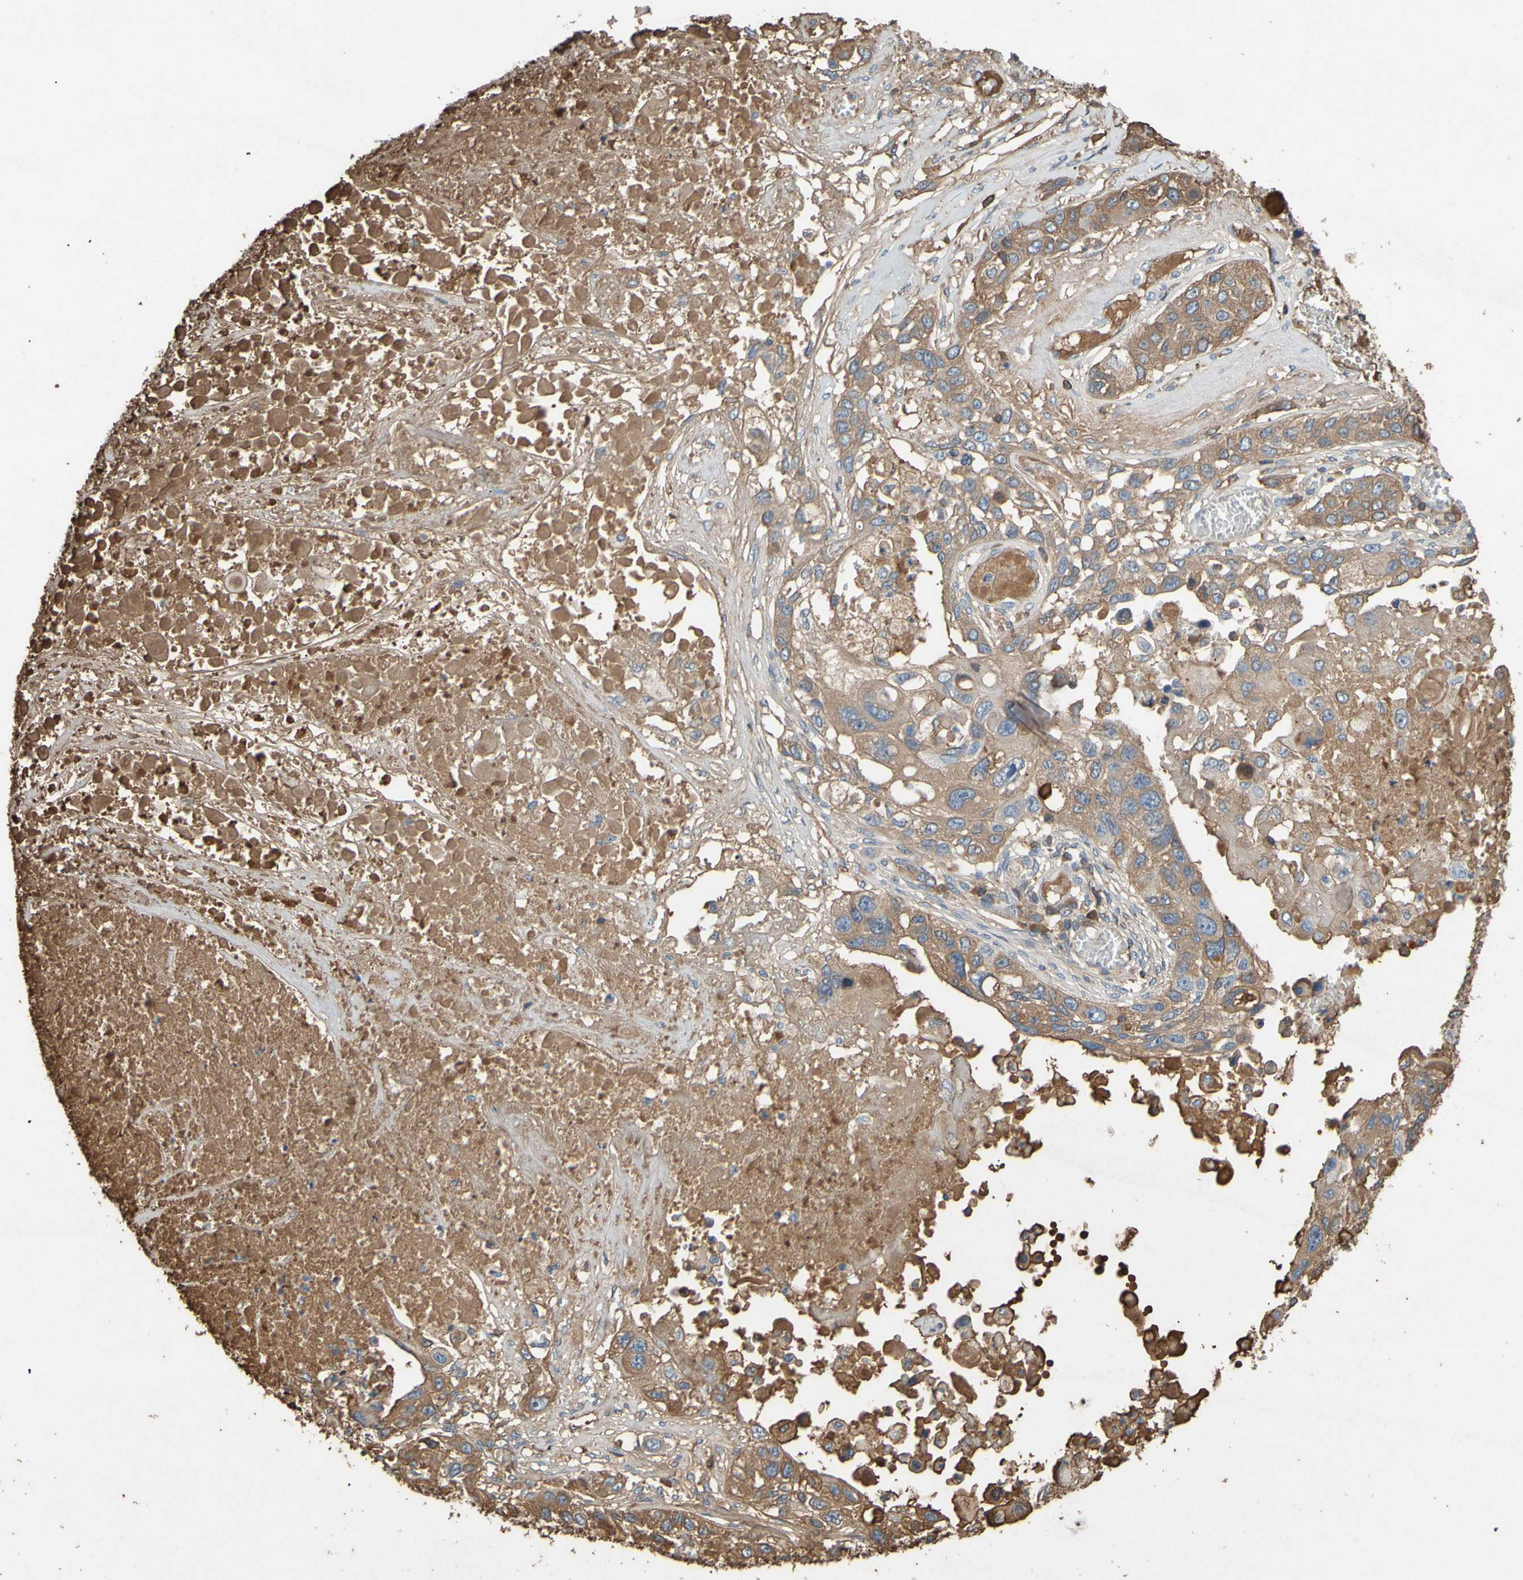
{"staining": {"intensity": "moderate", "quantity": "25%-75%", "location": "cytoplasmic/membranous"}, "tissue": "lung cancer", "cell_type": "Tumor cells", "image_type": "cancer", "snomed": [{"axis": "morphology", "description": "Squamous cell carcinoma, NOS"}, {"axis": "topography", "description": "Lung"}], "caption": "A photomicrograph of lung cancer (squamous cell carcinoma) stained for a protein shows moderate cytoplasmic/membranous brown staining in tumor cells.", "gene": "PTGDS", "patient": {"sex": "male", "age": 71}}